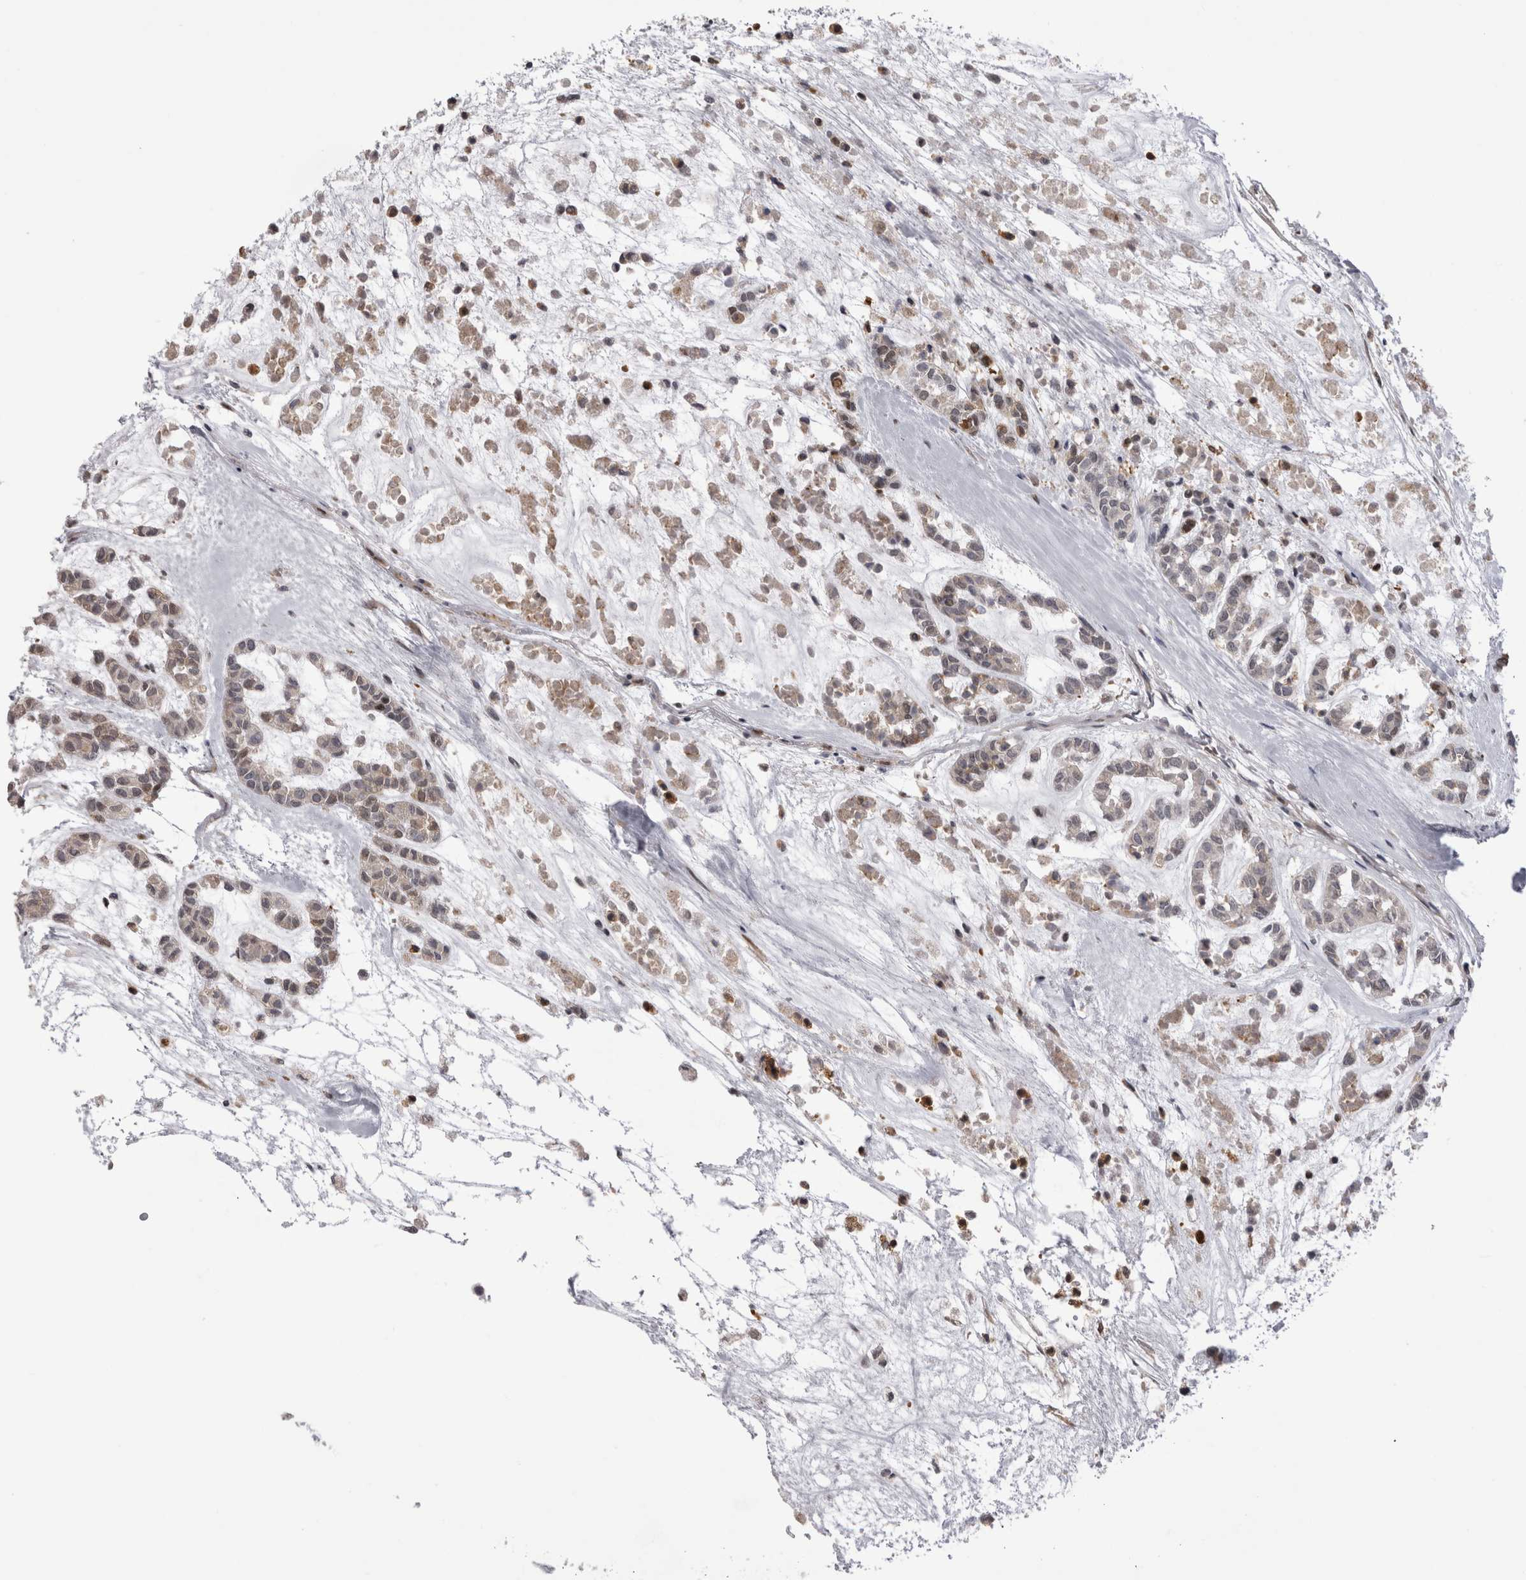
{"staining": {"intensity": "weak", "quantity": ">75%", "location": "cytoplasmic/membranous"}, "tissue": "head and neck cancer", "cell_type": "Tumor cells", "image_type": "cancer", "snomed": [{"axis": "morphology", "description": "Adenocarcinoma, NOS"}, {"axis": "morphology", "description": "Adenoma, NOS"}, {"axis": "topography", "description": "Head-Neck"}], "caption": "Immunohistochemistry (IHC) of human head and neck cancer (adenoma) exhibits low levels of weak cytoplasmic/membranous staining in about >75% of tumor cells.", "gene": "CHIC2", "patient": {"sex": "female", "age": 55}}